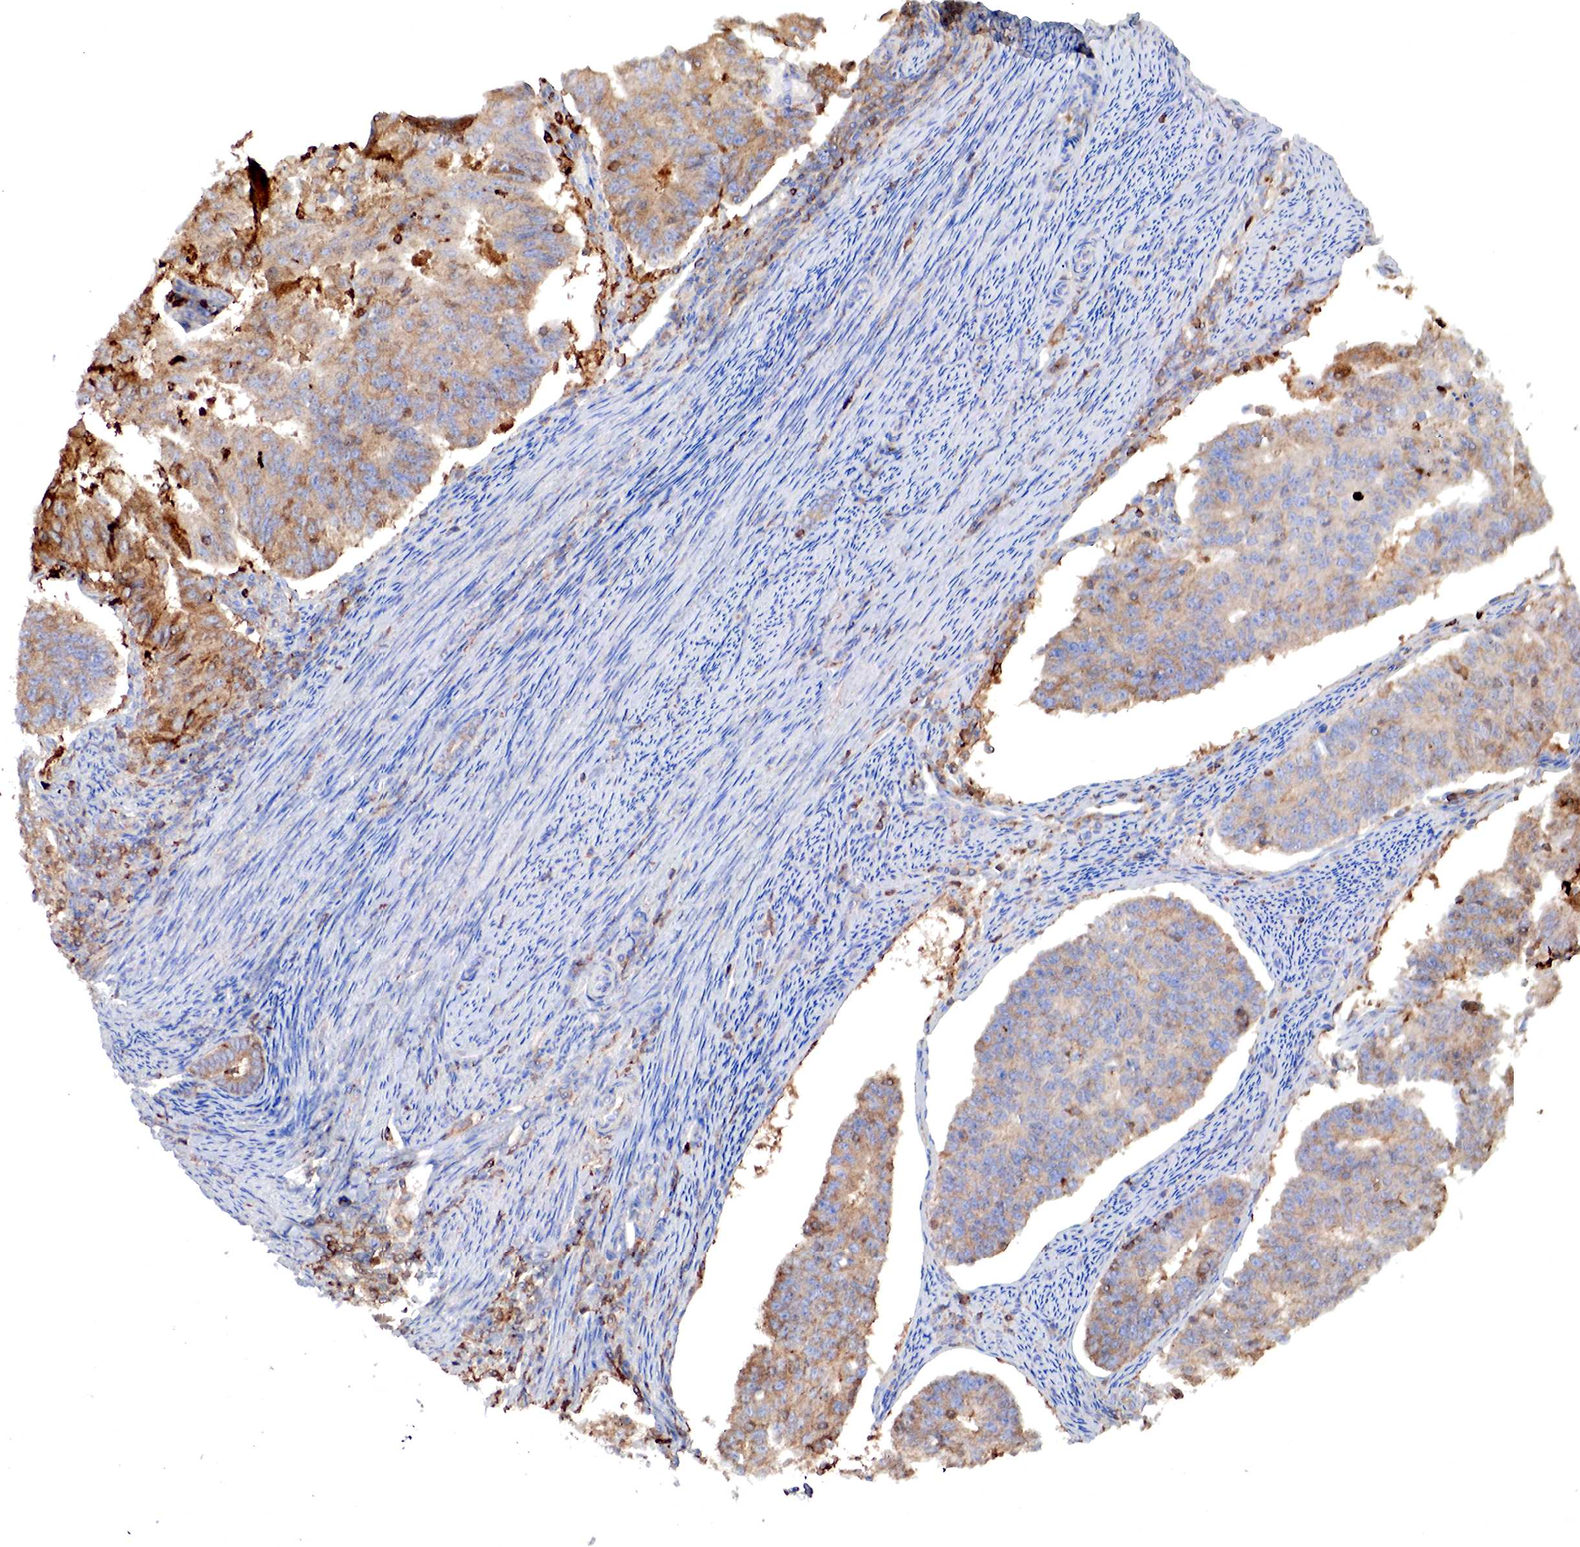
{"staining": {"intensity": "moderate", "quantity": ">75%", "location": "cytoplasmic/membranous"}, "tissue": "endometrial cancer", "cell_type": "Tumor cells", "image_type": "cancer", "snomed": [{"axis": "morphology", "description": "Adenocarcinoma, NOS"}, {"axis": "topography", "description": "Endometrium"}], "caption": "Protein expression by immunohistochemistry shows moderate cytoplasmic/membranous staining in about >75% of tumor cells in endometrial cancer (adenocarcinoma). The staining was performed using DAB (3,3'-diaminobenzidine), with brown indicating positive protein expression. Nuclei are stained blue with hematoxylin.", "gene": "G6PD", "patient": {"sex": "female", "age": 56}}